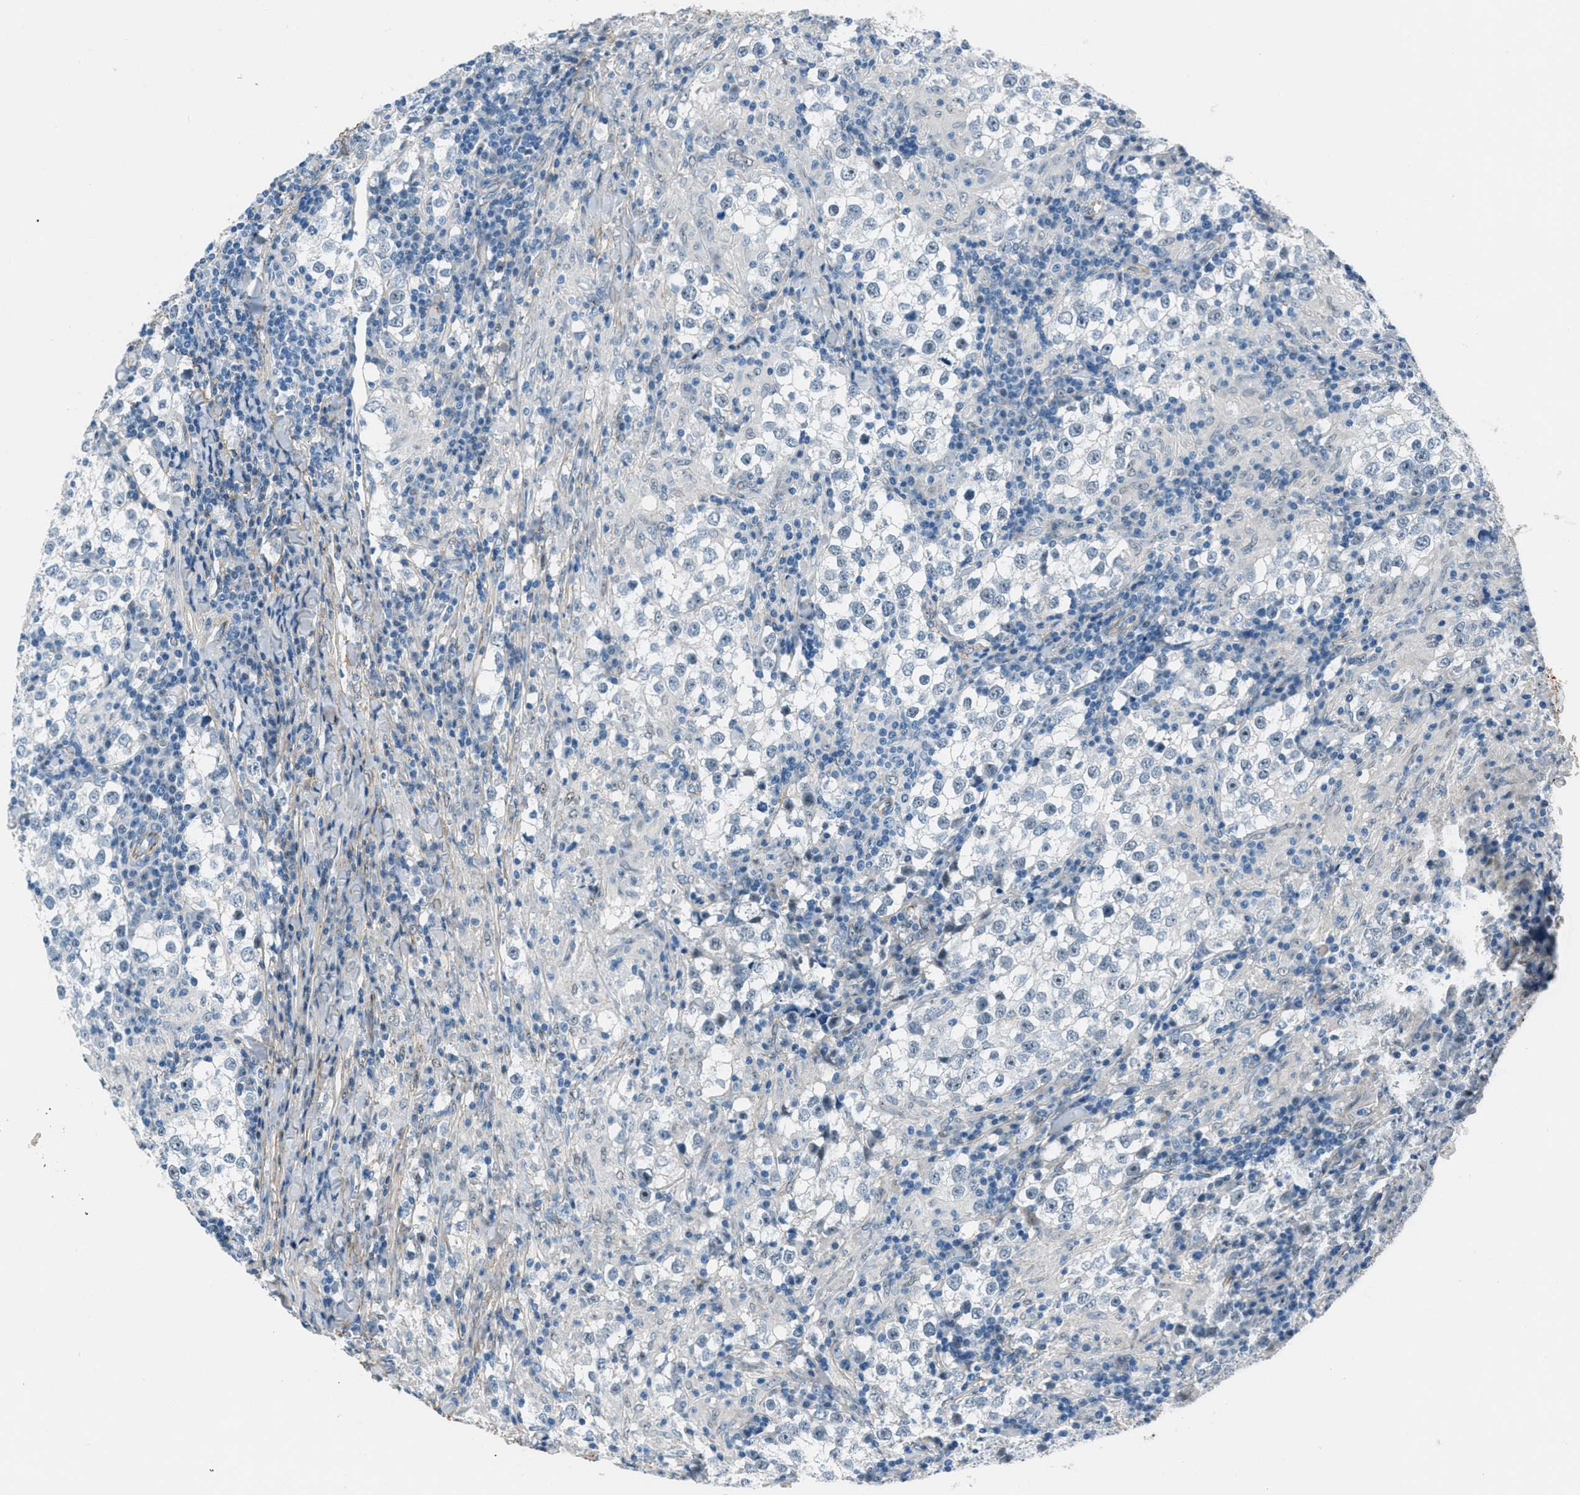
{"staining": {"intensity": "negative", "quantity": "none", "location": "none"}, "tissue": "testis cancer", "cell_type": "Tumor cells", "image_type": "cancer", "snomed": [{"axis": "morphology", "description": "Seminoma, NOS"}, {"axis": "morphology", "description": "Carcinoma, Embryonal, NOS"}, {"axis": "topography", "description": "Testis"}], "caption": "Immunohistochemistry (IHC) of testis embryonal carcinoma exhibits no staining in tumor cells.", "gene": "FBN1", "patient": {"sex": "male", "age": 36}}